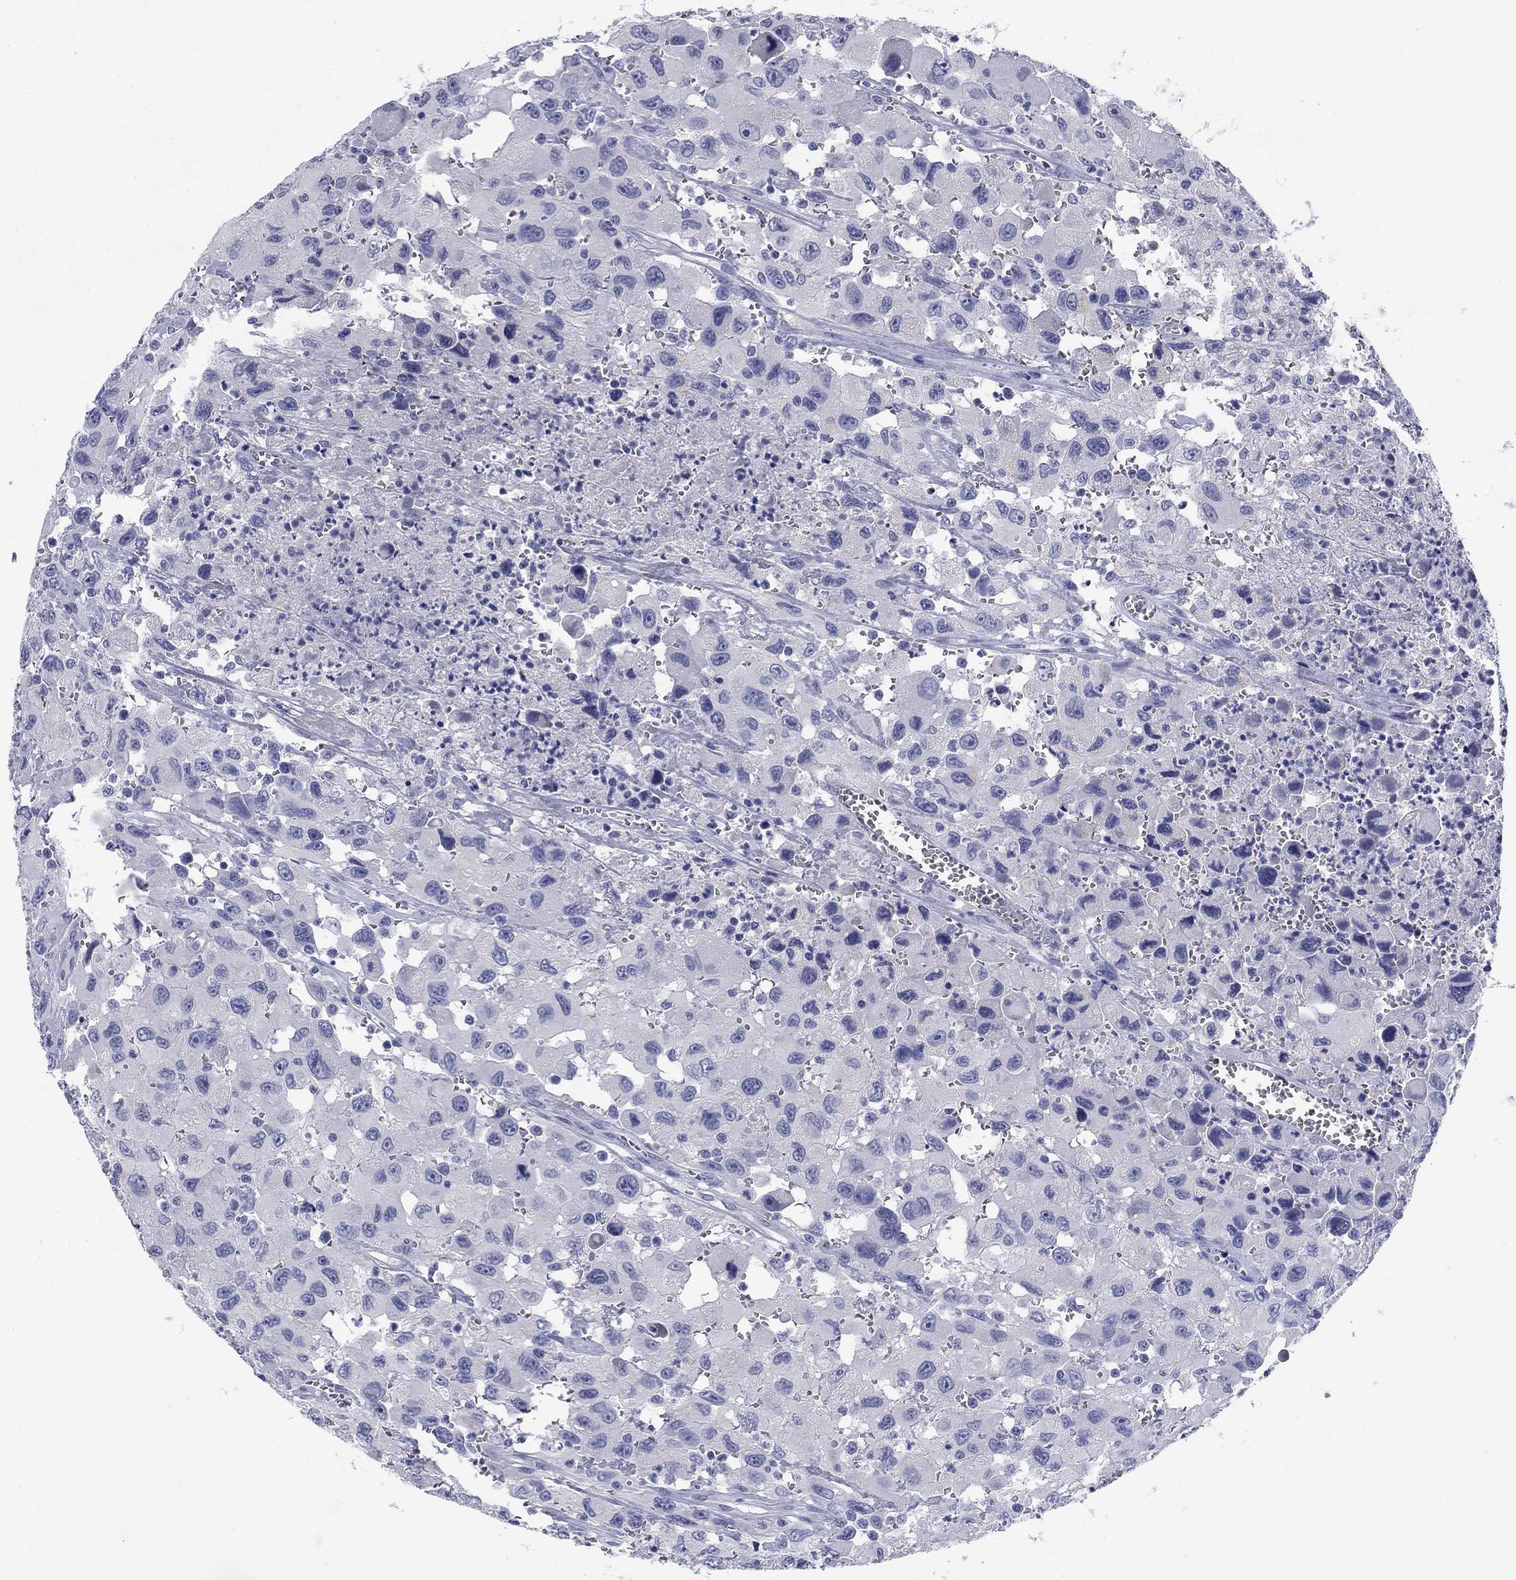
{"staining": {"intensity": "negative", "quantity": "none", "location": "none"}, "tissue": "head and neck cancer", "cell_type": "Tumor cells", "image_type": "cancer", "snomed": [{"axis": "morphology", "description": "Squamous cell carcinoma, NOS"}, {"axis": "morphology", "description": "Squamous cell carcinoma, metastatic, NOS"}, {"axis": "topography", "description": "Oral tissue"}, {"axis": "topography", "description": "Head-Neck"}], "caption": "Head and neck metastatic squamous cell carcinoma stained for a protein using immunohistochemistry shows no staining tumor cells.", "gene": "KCNH1", "patient": {"sex": "female", "age": 85}}